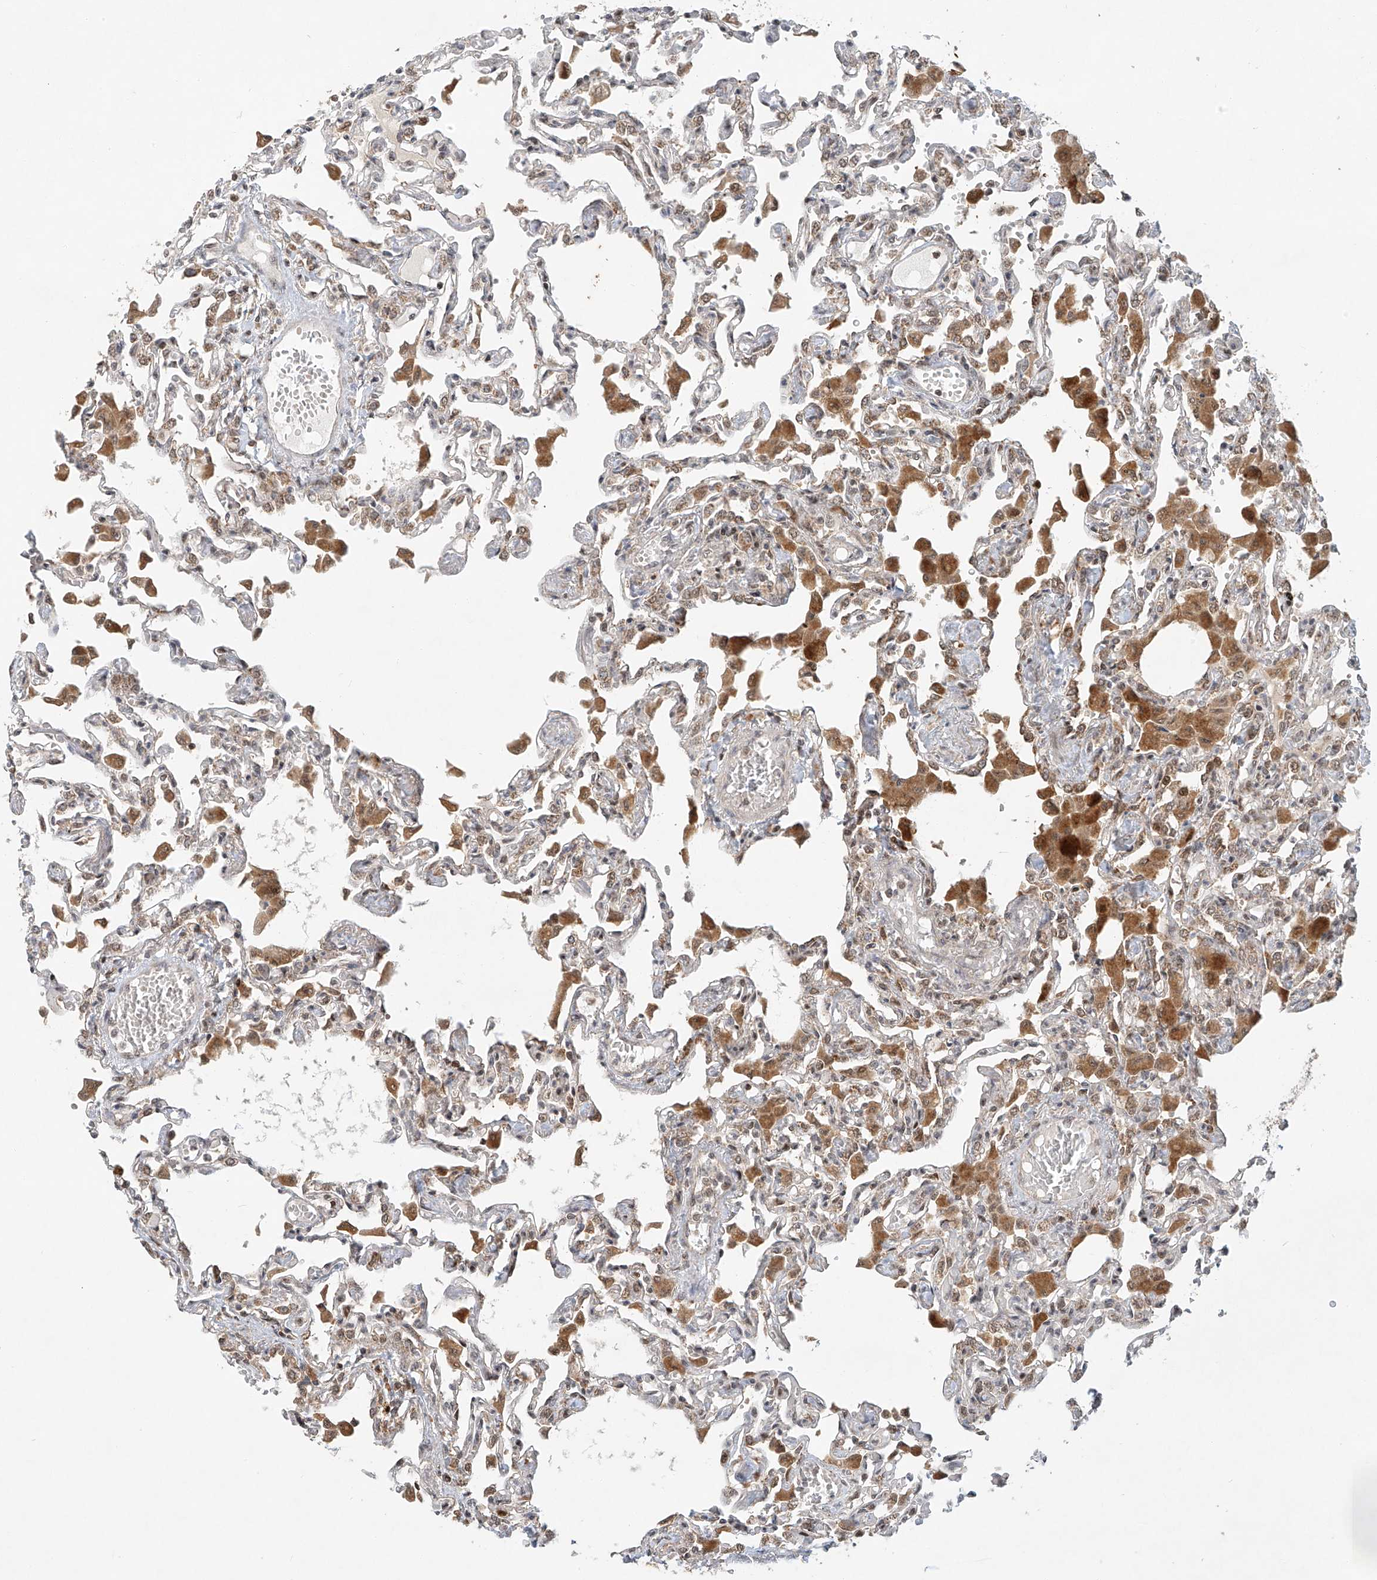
{"staining": {"intensity": "weak", "quantity": "<25%", "location": "cytoplasmic/membranous"}, "tissue": "lung", "cell_type": "Alveolar cells", "image_type": "normal", "snomed": [{"axis": "morphology", "description": "Normal tissue, NOS"}, {"axis": "topography", "description": "Bronchus"}, {"axis": "topography", "description": "Lung"}], "caption": "DAB immunohistochemical staining of benign human lung demonstrates no significant staining in alveolar cells.", "gene": "SYTL3", "patient": {"sex": "female", "age": 49}}